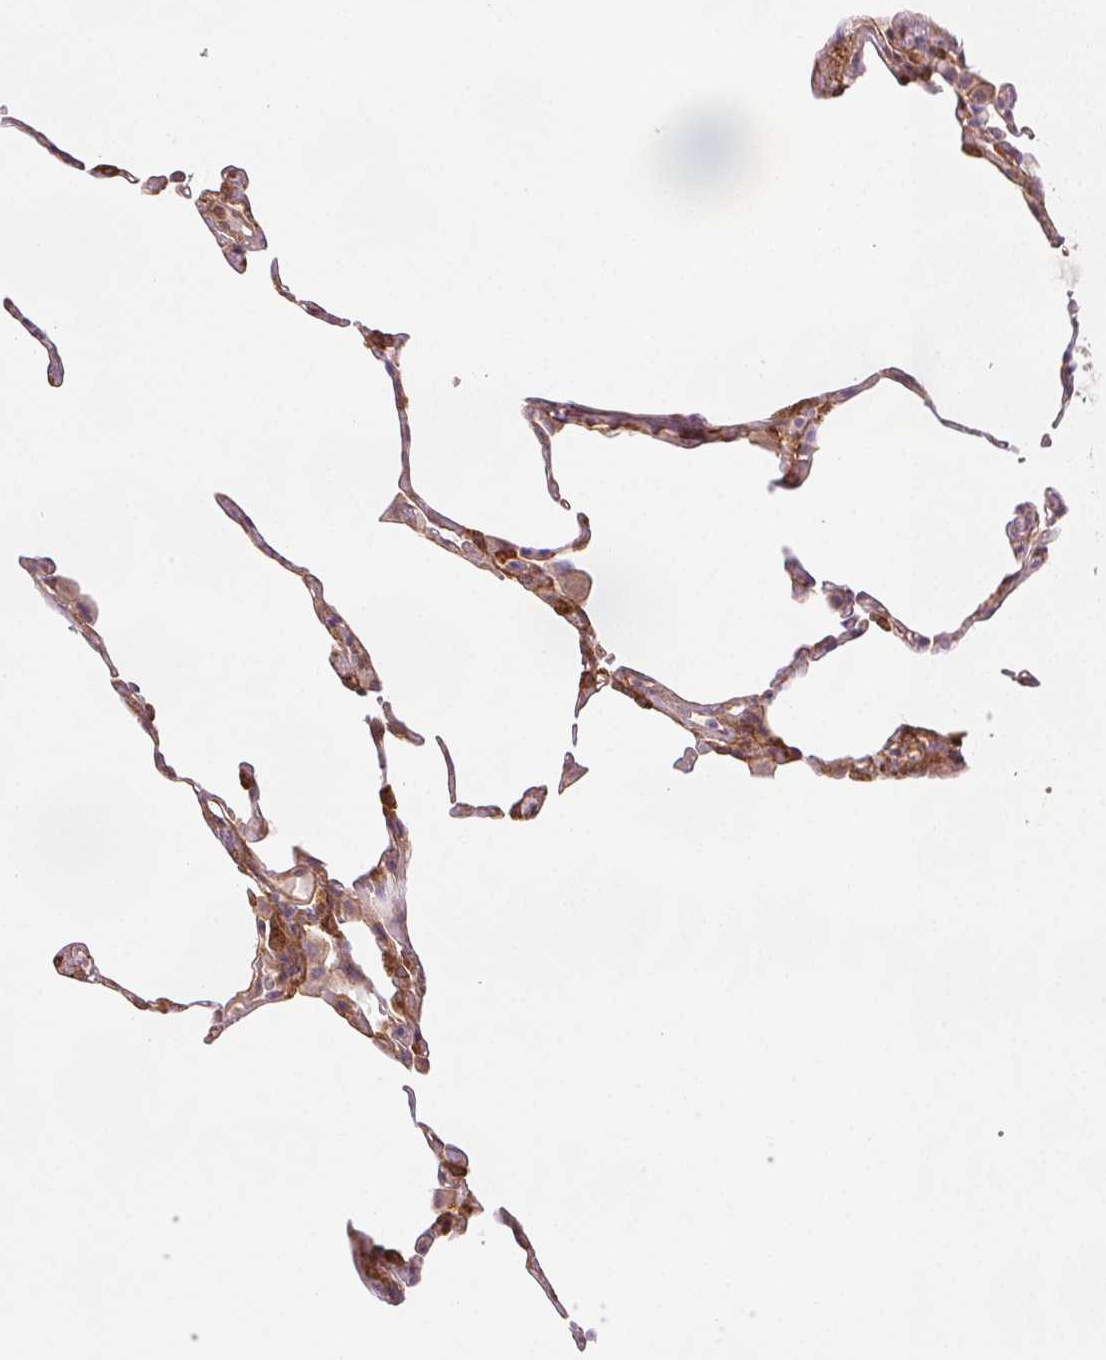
{"staining": {"intensity": "moderate", "quantity": "25%-75%", "location": "cytoplasmic/membranous"}, "tissue": "lung", "cell_type": "Alveolar cells", "image_type": "normal", "snomed": [{"axis": "morphology", "description": "Normal tissue, NOS"}, {"axis": "topography", "description": "Lung"}], "caption": "The immunohistochemical stain highlights moderate cytoplasmic/membranous positivity in alveolar cells of normal lung. The staining is performed using DAB (3,3'-diaminobenzidine) brown chromogen to label protein expression. The nuclei are counter-stained blue using hematoxylin.", "gene": "DIAPH2", "patient": {"sex": "female", "age": 57}}